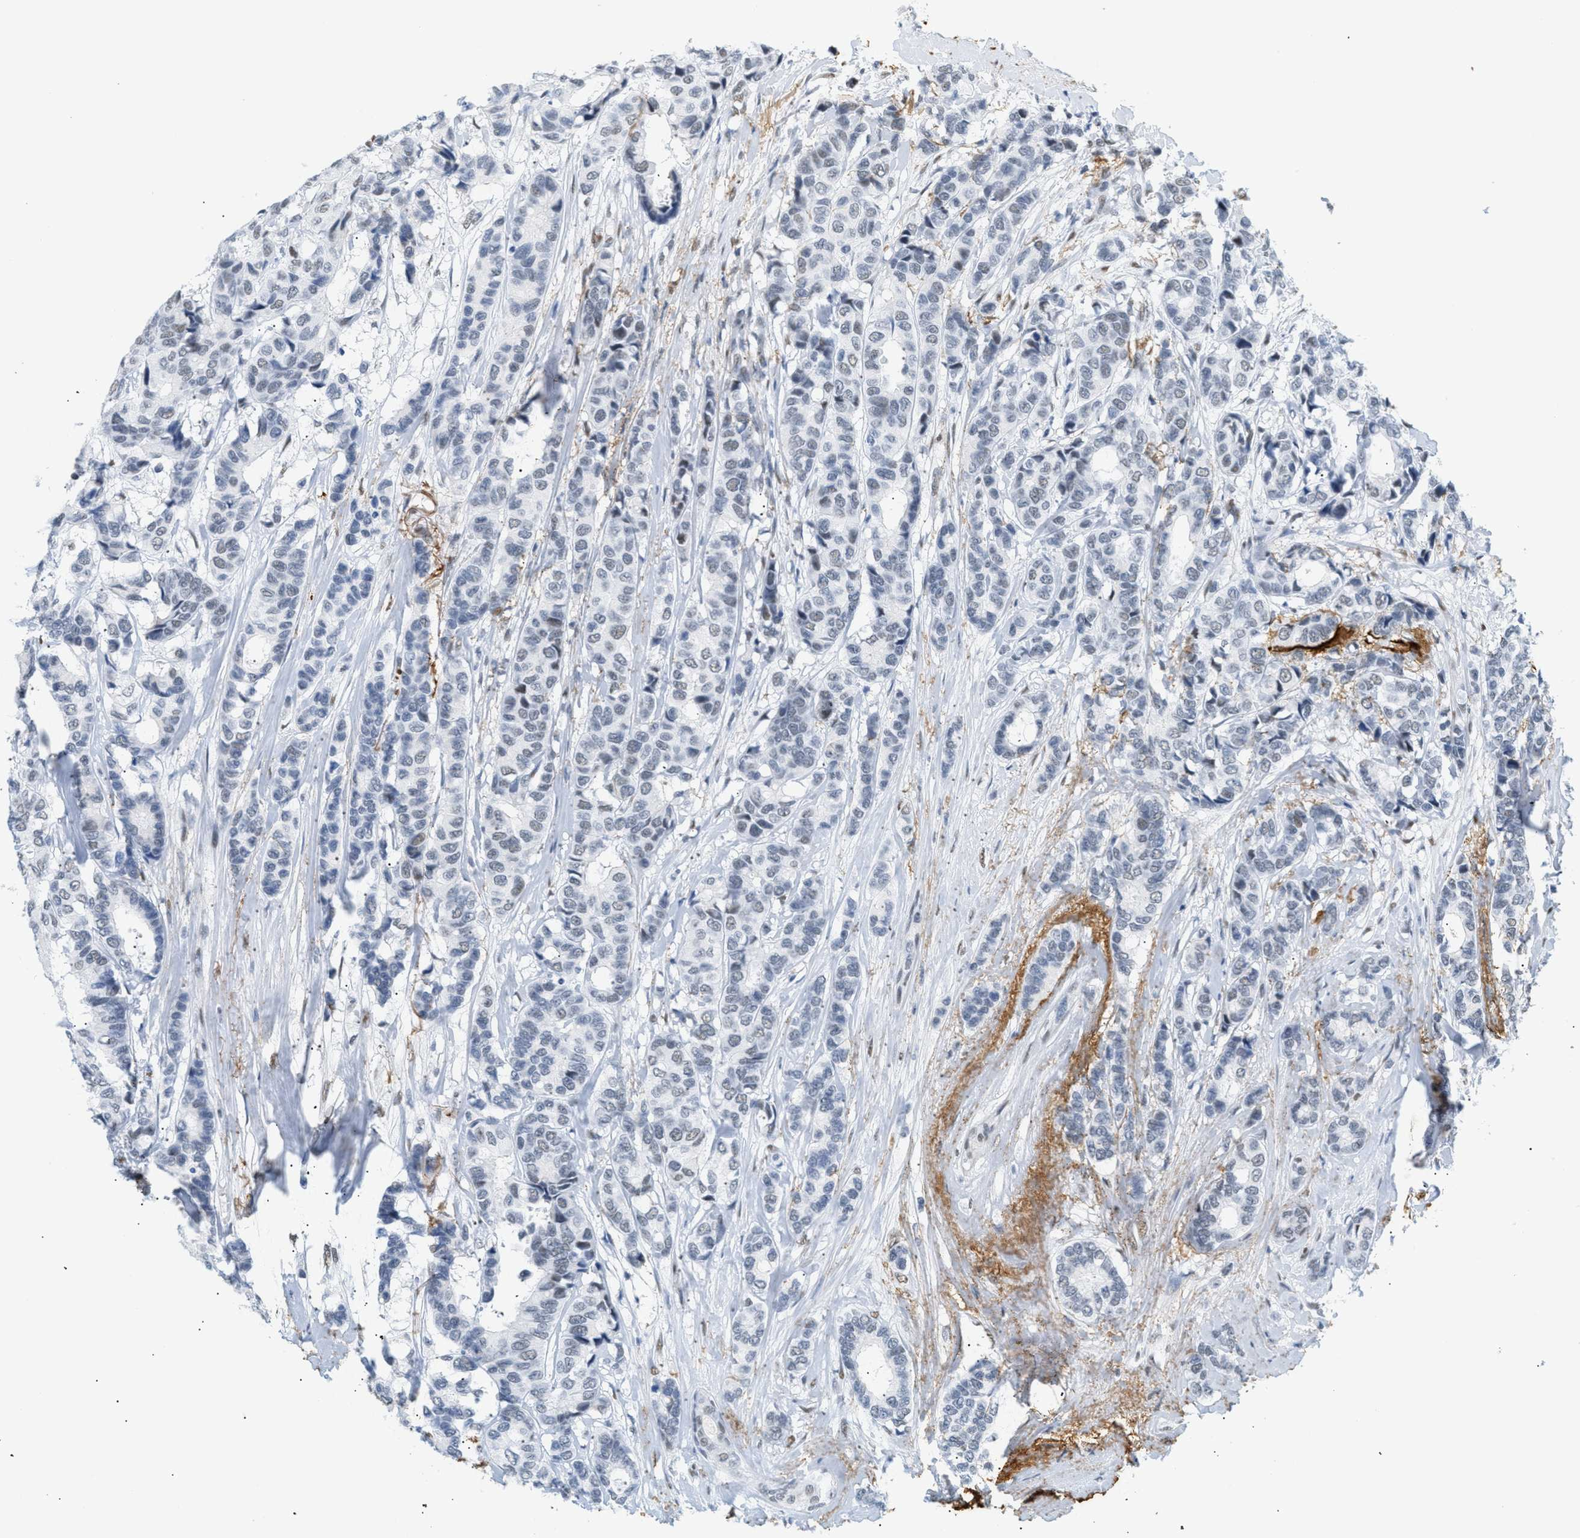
{"staining": {"intensity": "weak", "quantity": "<25%", "location": "nuclear"}, "tissue": "breast cancer", "cell_type": "Tumor cells", "image_type": "cancer", "snomed": [{"axis": "morphology", "description": "Duct carcinoma"}, {"axis": "topography", "description": "Breast"}], "caption": "Infiltrating ductal carcinoma (breast) was stained to show a protein in brown. There is no significant positivity in tumor cells.", "gene": "ELN", "patient": {"sex": "female", "age": 87}}